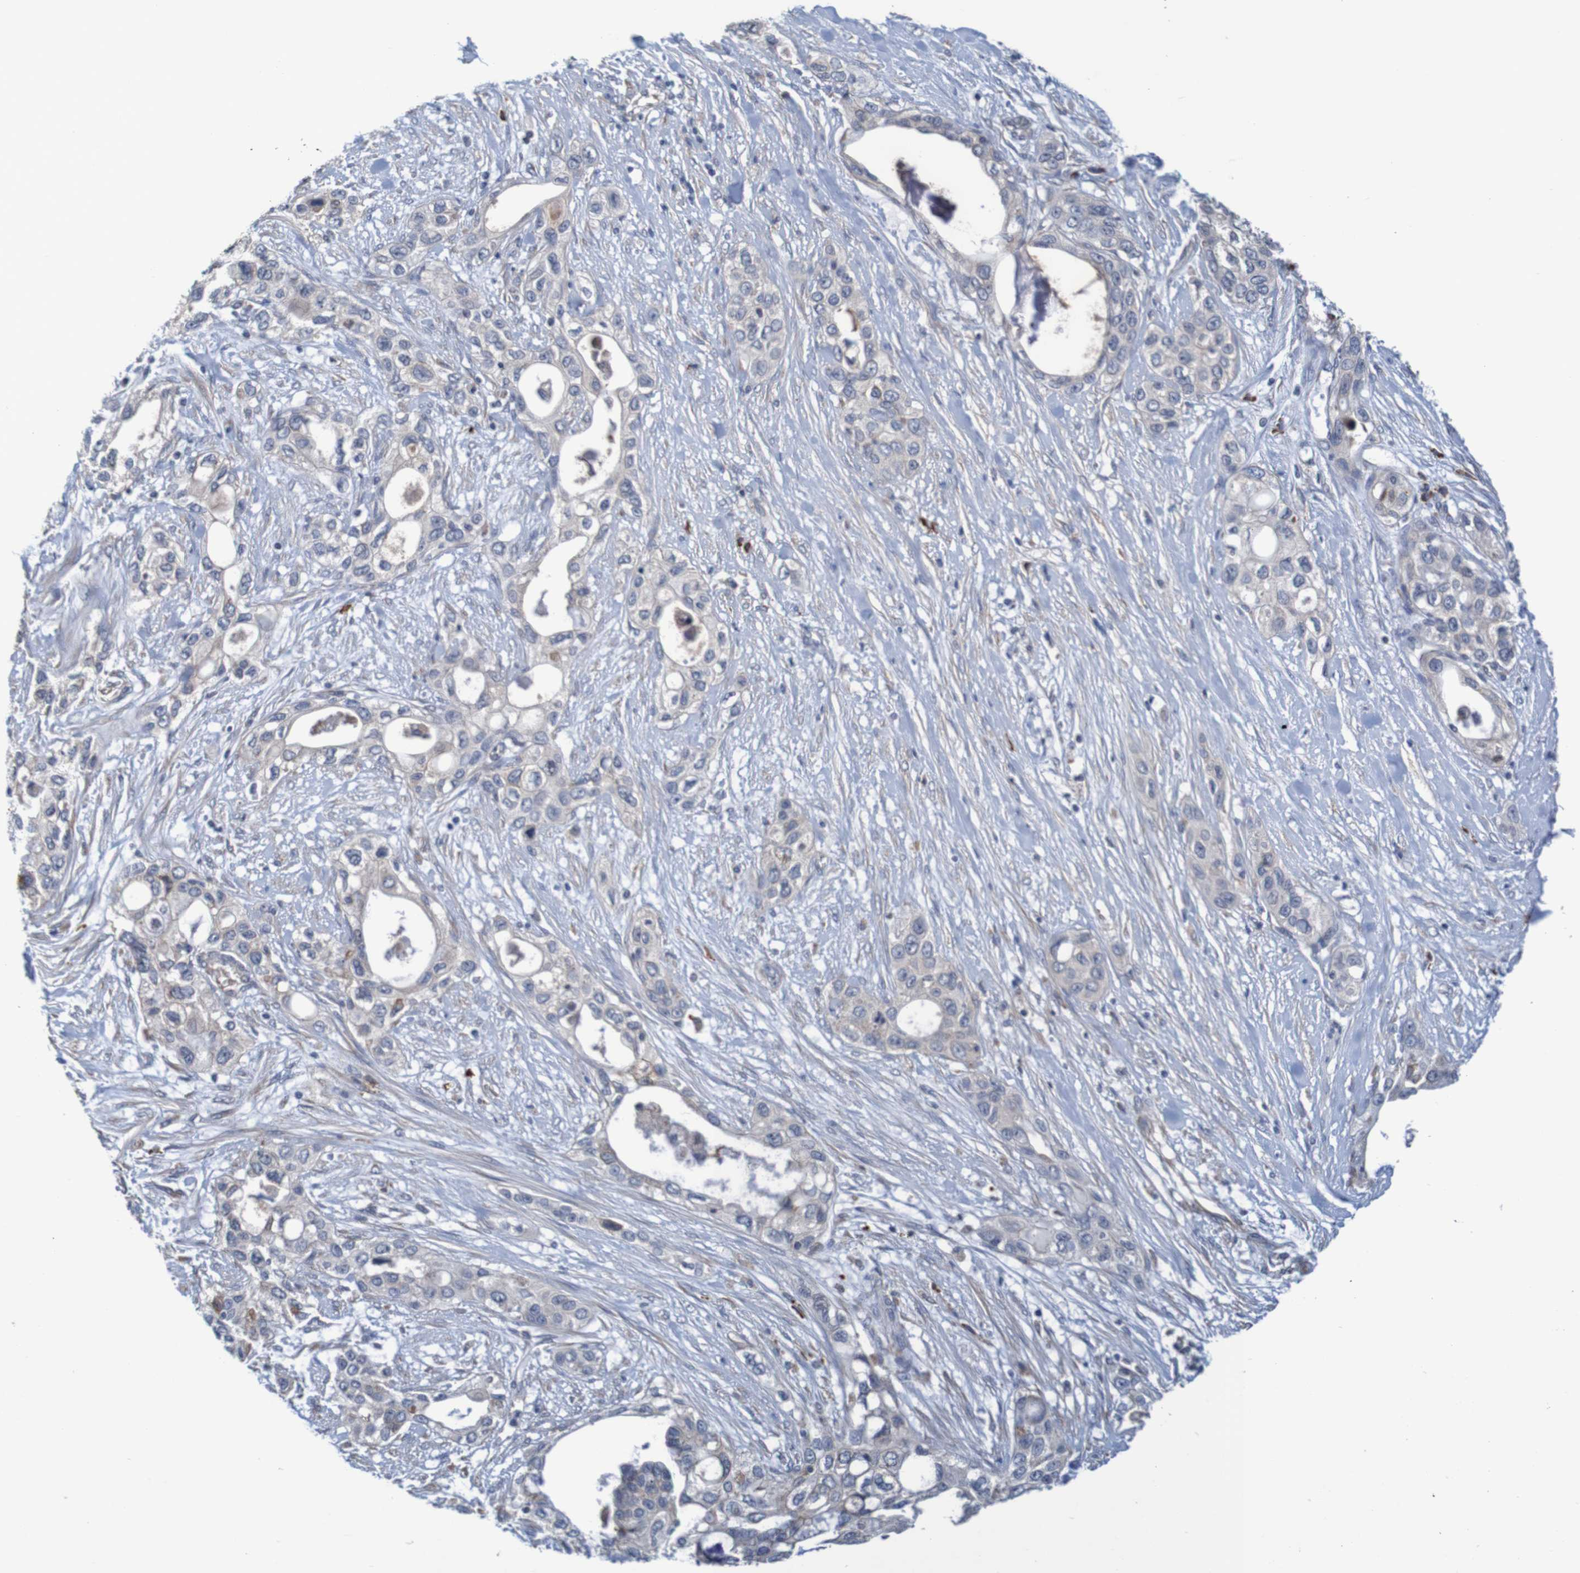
{"staining": {"intensity": "weak", "quantity": ">75%", "location": "cytoplasmic/membranous"}, "tissue": "pancreatic cancer", "cell_type": "Tumor cells", "image_type": "cancer", "snomed": [{"axis": "morphology", "description": "Adenocarcinoma, NOS"}, {"axis": "topography", "description": "Pancreas"}], "caption": "Pancreatic adenocarcinoma stained for a protein (brown) displays weak cytoplasmic/membranous positive expression in about >75% of tumor cells.", "gene": "CLDN18", "patient": {"sex": "female", "age": 70}}